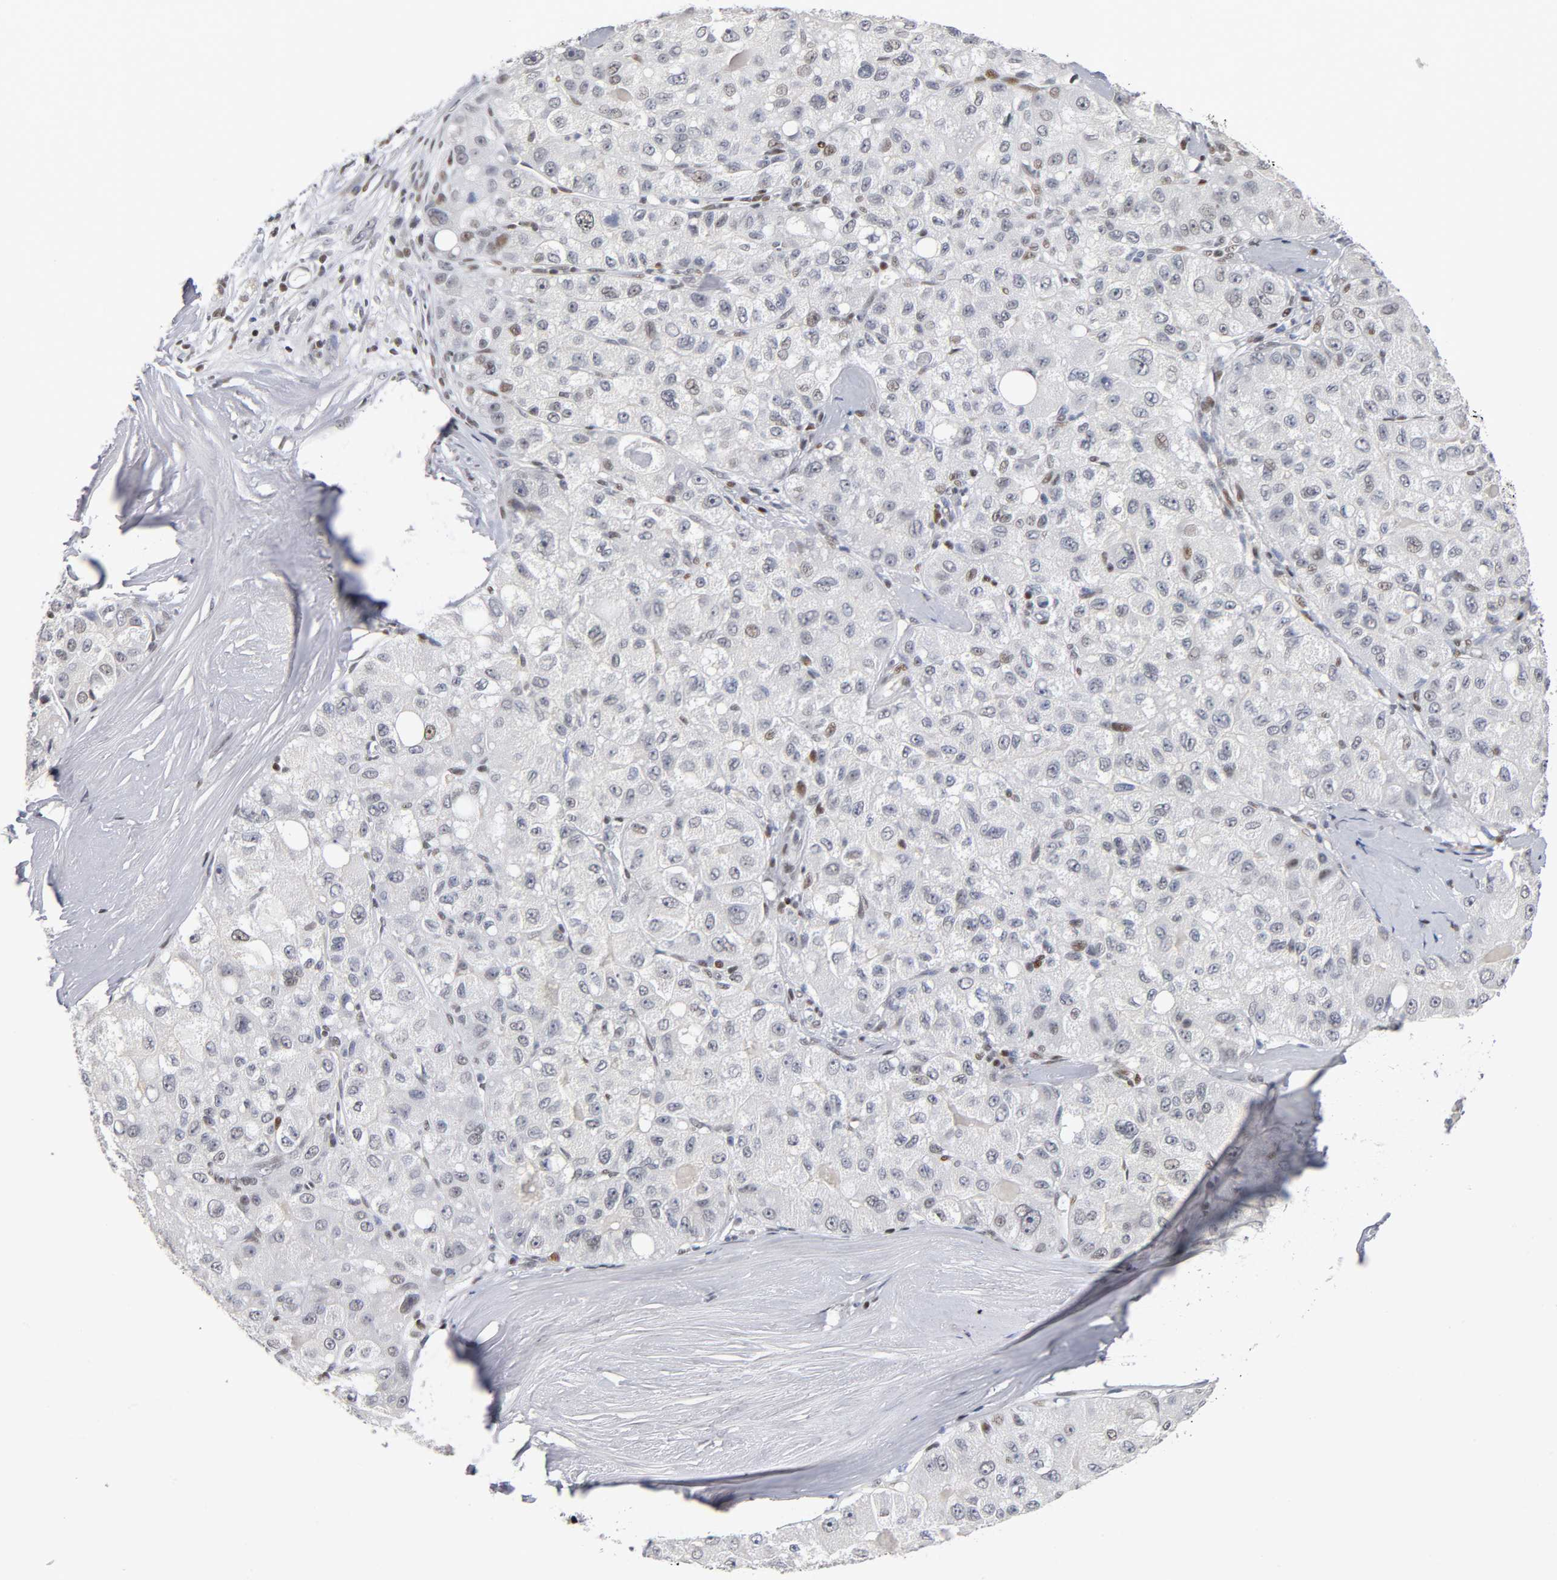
{"staining": {"intensity": "weak", "quantity": "<25%", "location": "nuclear"}, "tissue": "liver cancer", "cell_type": "Tumor cells", "image_type": "cancer", "snomed": [{"axis": "morphology", "description": "Carcinoma, Hepatocellular, NOS"}, {"axis": "topography", "description": "Liver"}], "caption": "Immunohistochemistry (IHC) of human liver cancer (hepatocellular carcinoma) exhibits no staining in tumor cells.", "gene": "SP3", "patient": {"sex": "male", "age": 80}}